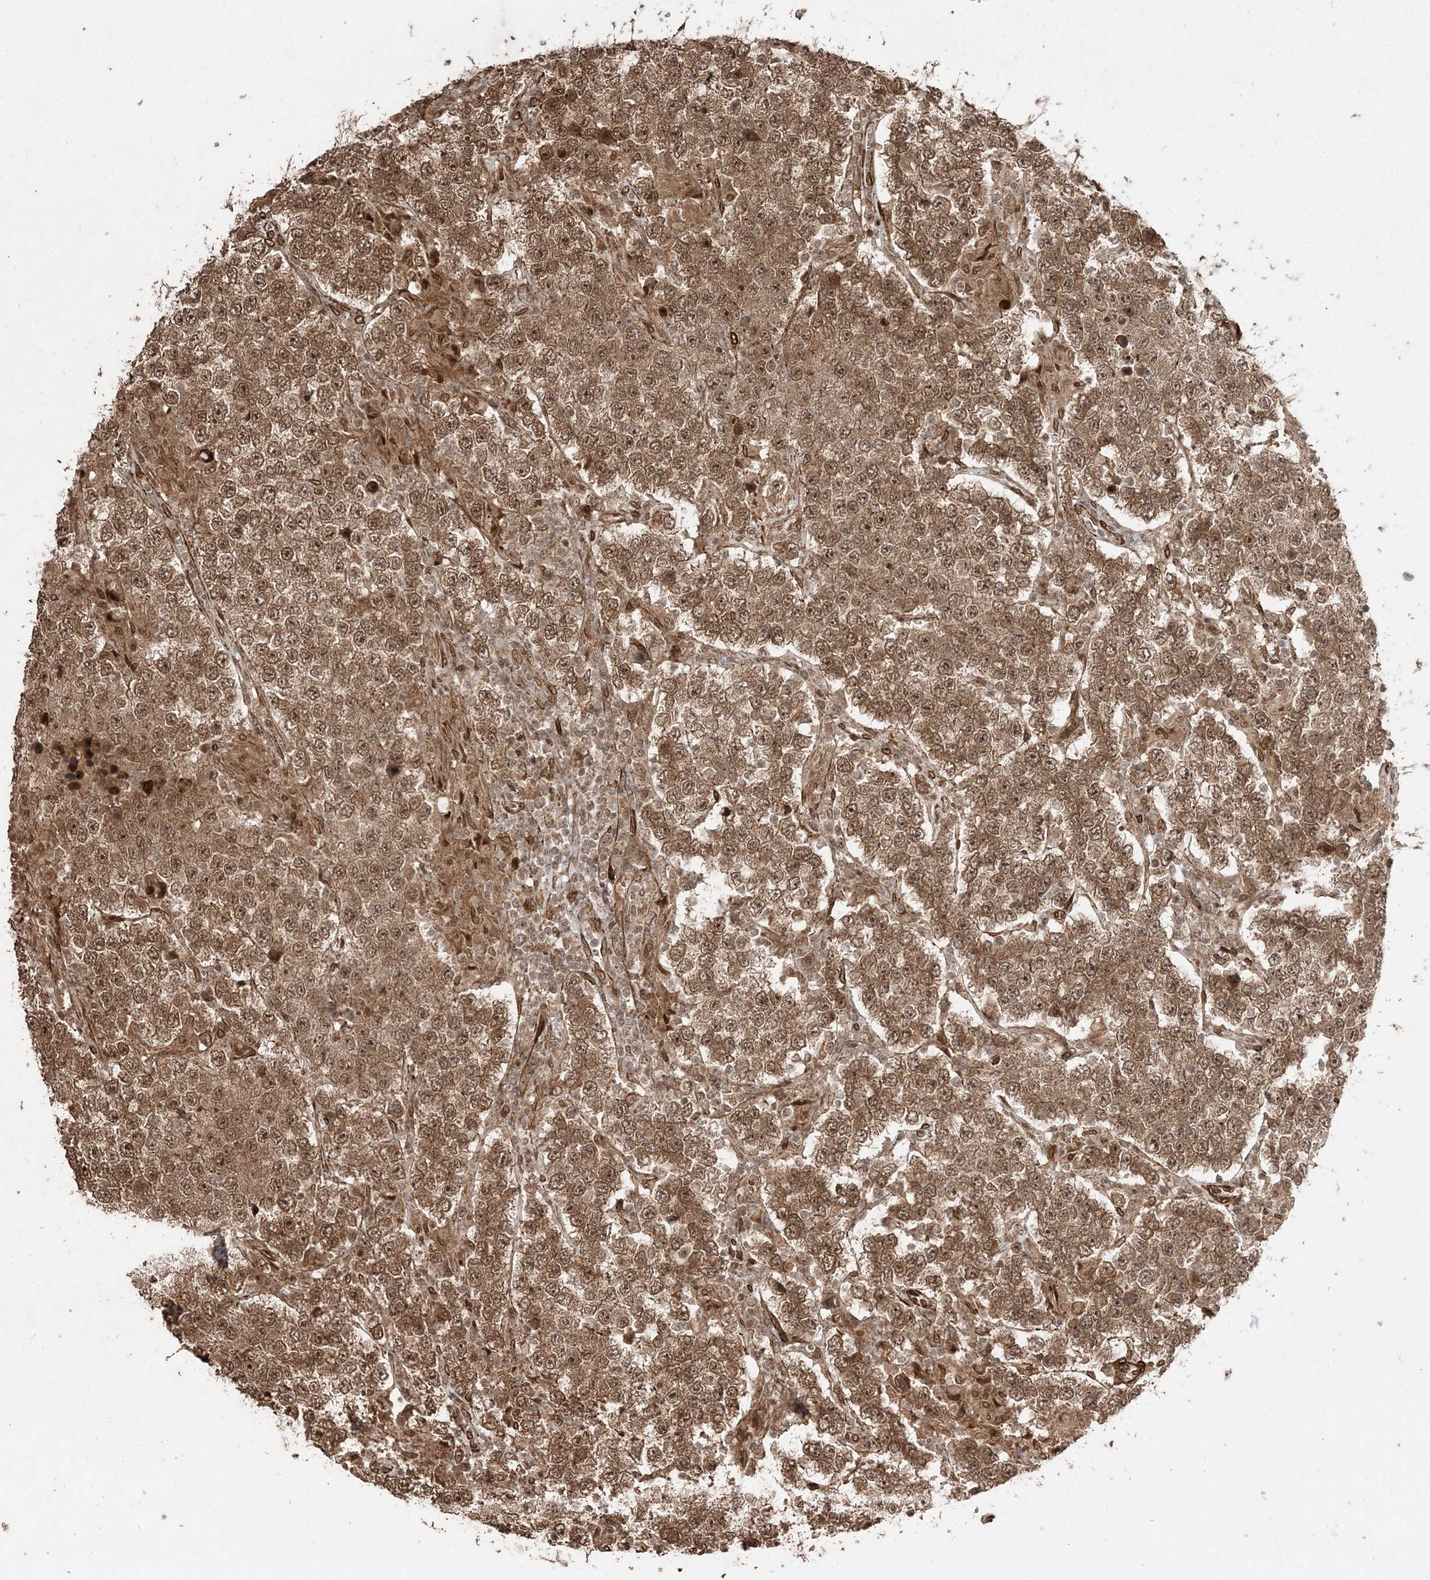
{"staining": {"intensity": "moderate", "quantity": ">75%", "location": "cytoplasmic/membranous,nuclear"}, "tissue": "testis cancer", "cell_type": "Tumor cells", "image_type": "cancer", "snomed": [{"axis": "morphology", "description": "Normal tissue, NOS"}, {"axis": "morphology", "description": "Urothelial carcinoma, High grade"}, {"axis": "morphology", "description": "Seminoma, NOS"}, {"axis": "morphology", "description": "Carcinoma, Embryonal, NOS"}, {"axis": "topography", "description": "Urinary bladder"}, {"axis": "topography", "description": "Testis"}], "caption": "The photomicrograph reveals staining of testis cancer (embryonal carcinoma), revealing moderate cytoplasmic/membranous and nuclear protein expression (brown color) within tumor cells.", "gene": "ETAA1", "patient": {"sex": "male", "age": 41}}